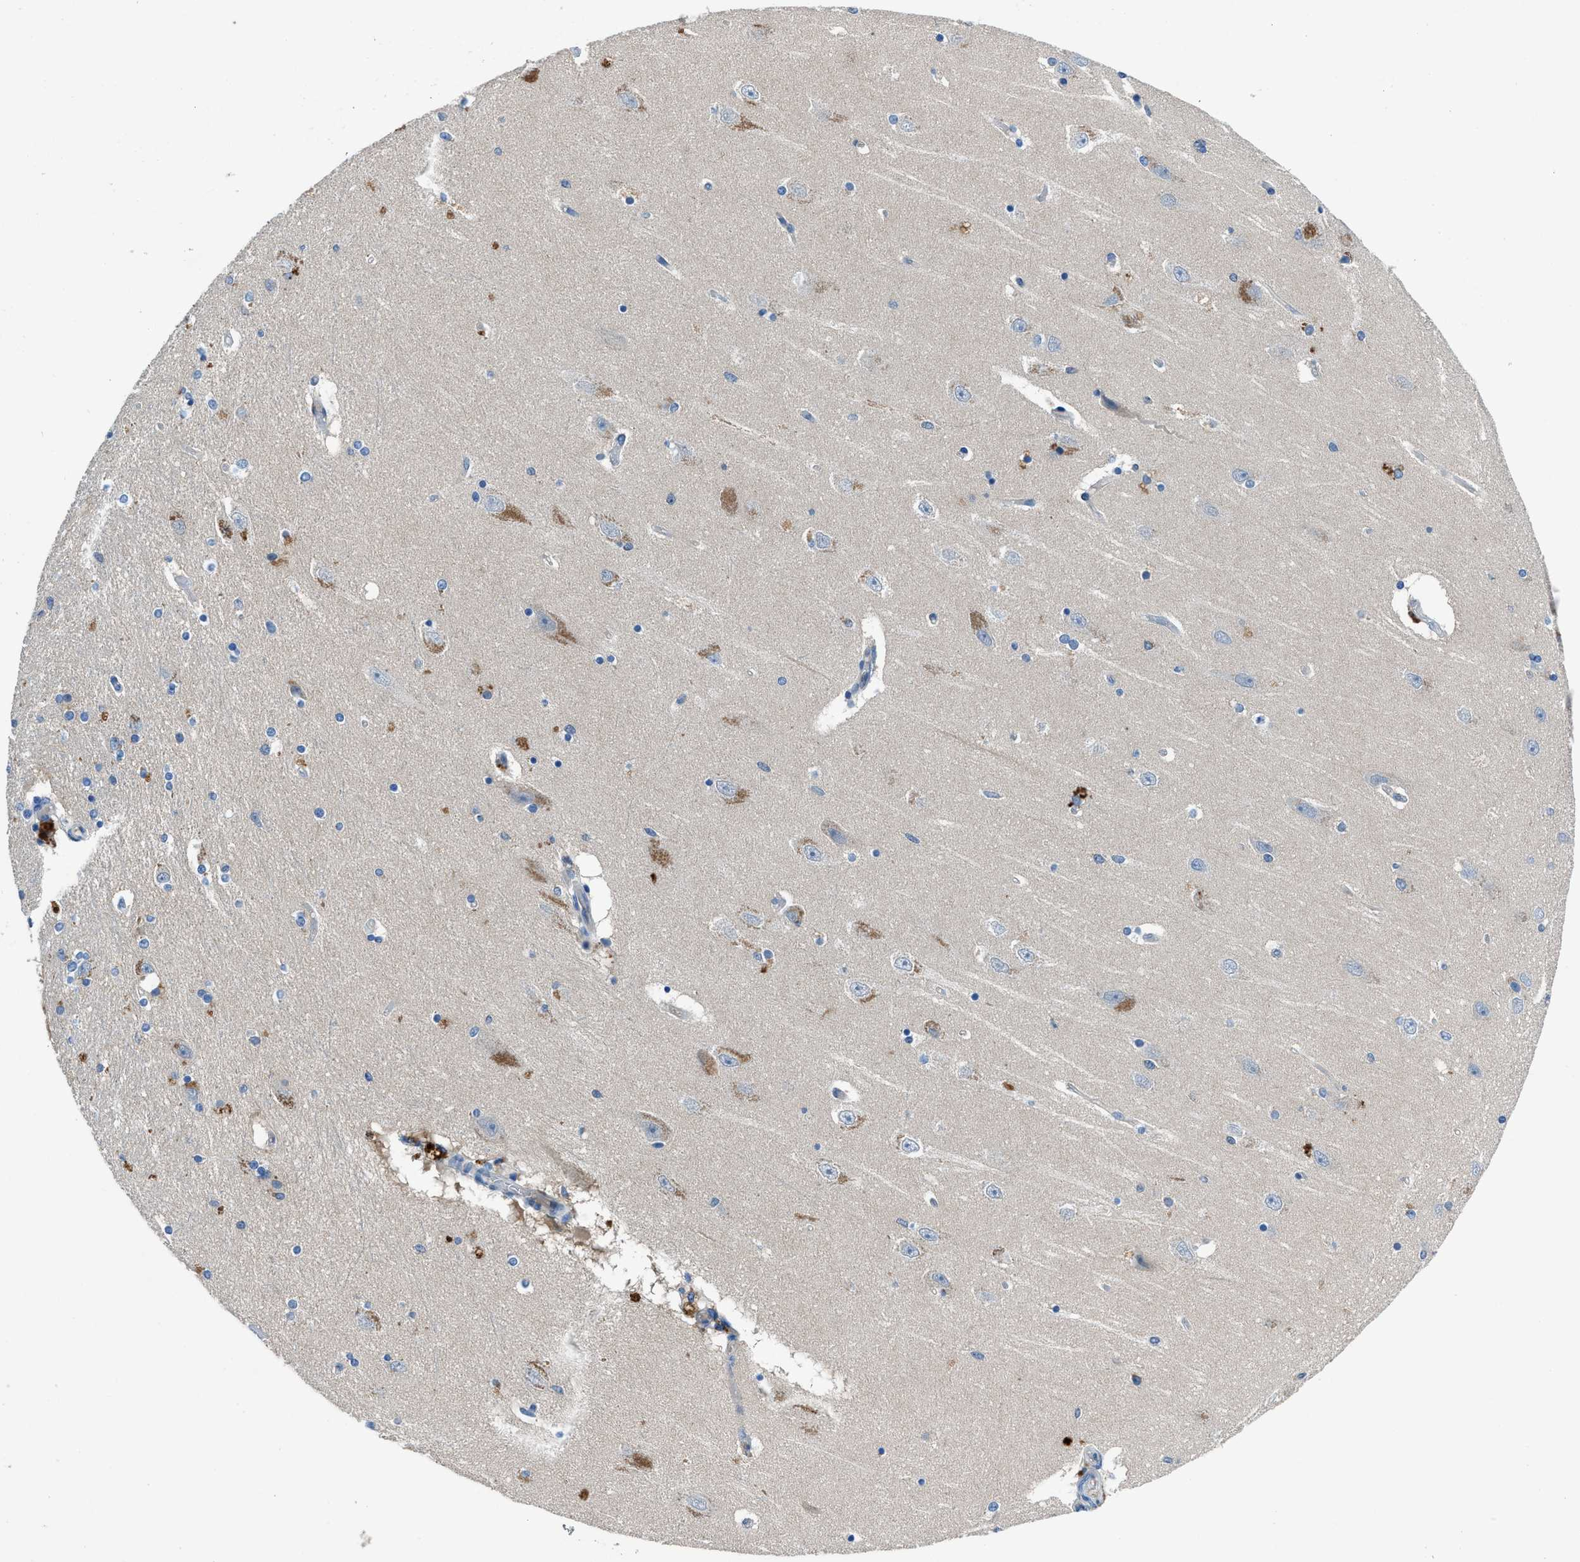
{"staining": {"intensity": "negative", "quantity": "none", "location": "none"}, "tissue": "hippocampus", "cell_type": "Glial cells", "image_type": "normal", "snomed": [{"axis": "morphology", "description": "Normal tissue, NOS"}, {"axis": "topography", "description": "Hippocampus"}], "caption": "Immunohistochemistry (IHC) photomicrograph of benign hippocampus: hippocampus stained with DAB (3,3'-diaminobenzidine) demonstrates no significant protein expression in glial cells. (DAB (3,3'-diaminobenzidine) immunohistochemistry (IHC) visualized using brightfield microscopy, high magnification).", "gene": "PTGFRN", "patient": {"sex": "female", "age": 54}}